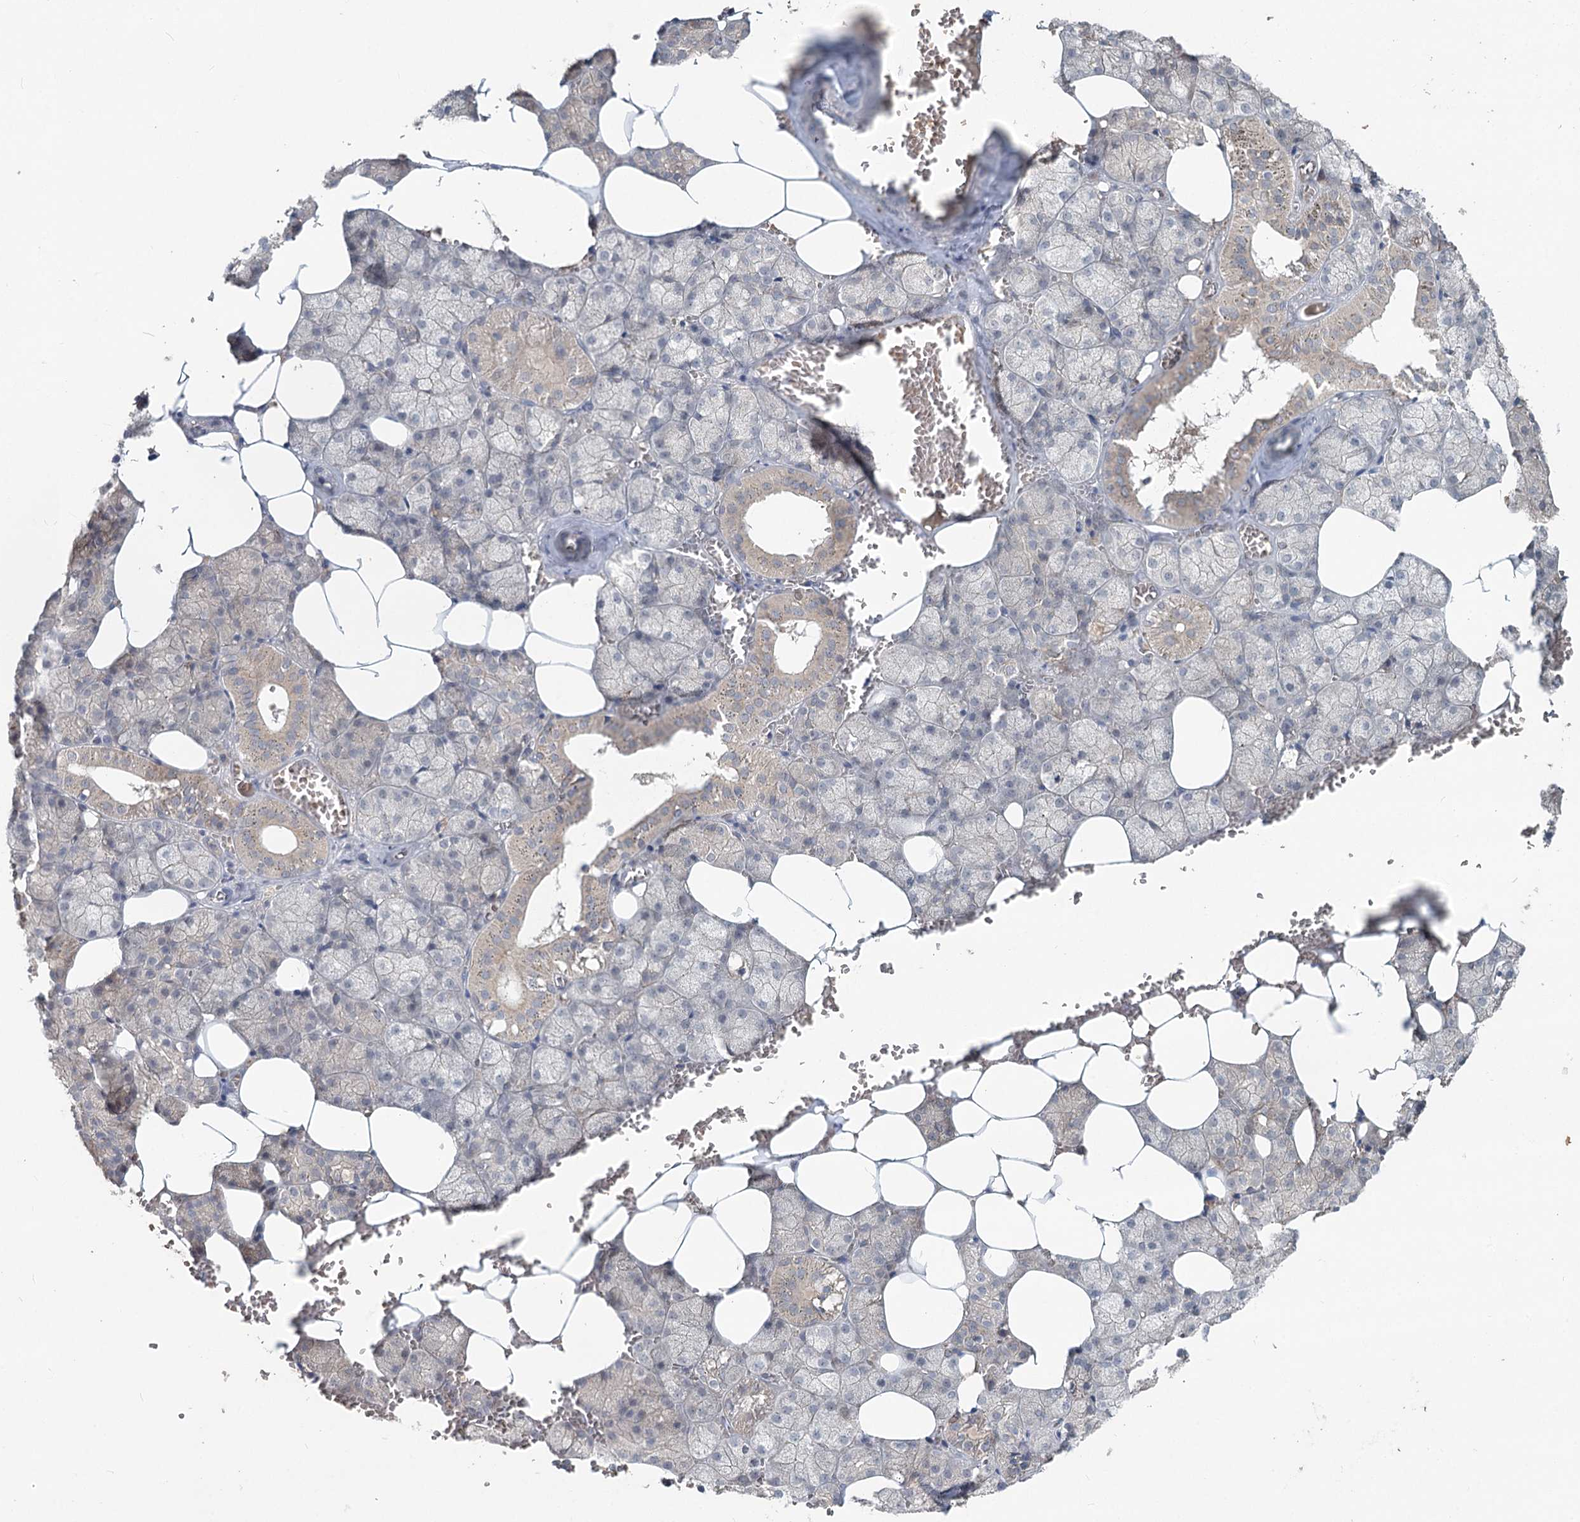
{"staining": {"intensity": "negative", "quantity": "none", "location": "none"}, "tissue": "salivary gland", "cell_type": "Glandular cells", "image_type": "normal", "snomed": [{"axis": "morphology", "description": "Normal tissue, NOS"}, {"axis": "topography", "description": "Salivary gland"}], "caption": "This image is of unremarkable salivary gland stained with IHC to label a protein in brown with the nuclei are counter-stained blue. There is no expression in glandular cells. (Stains: DAB (3,3'-diaminobenzidine) immunohistochemistry with hematoxylin counter stain, Microscopy: brightfield microscopy at high magnification).", "gene": "FBXO7", "patient": {"sex": "male", "age": 62}}